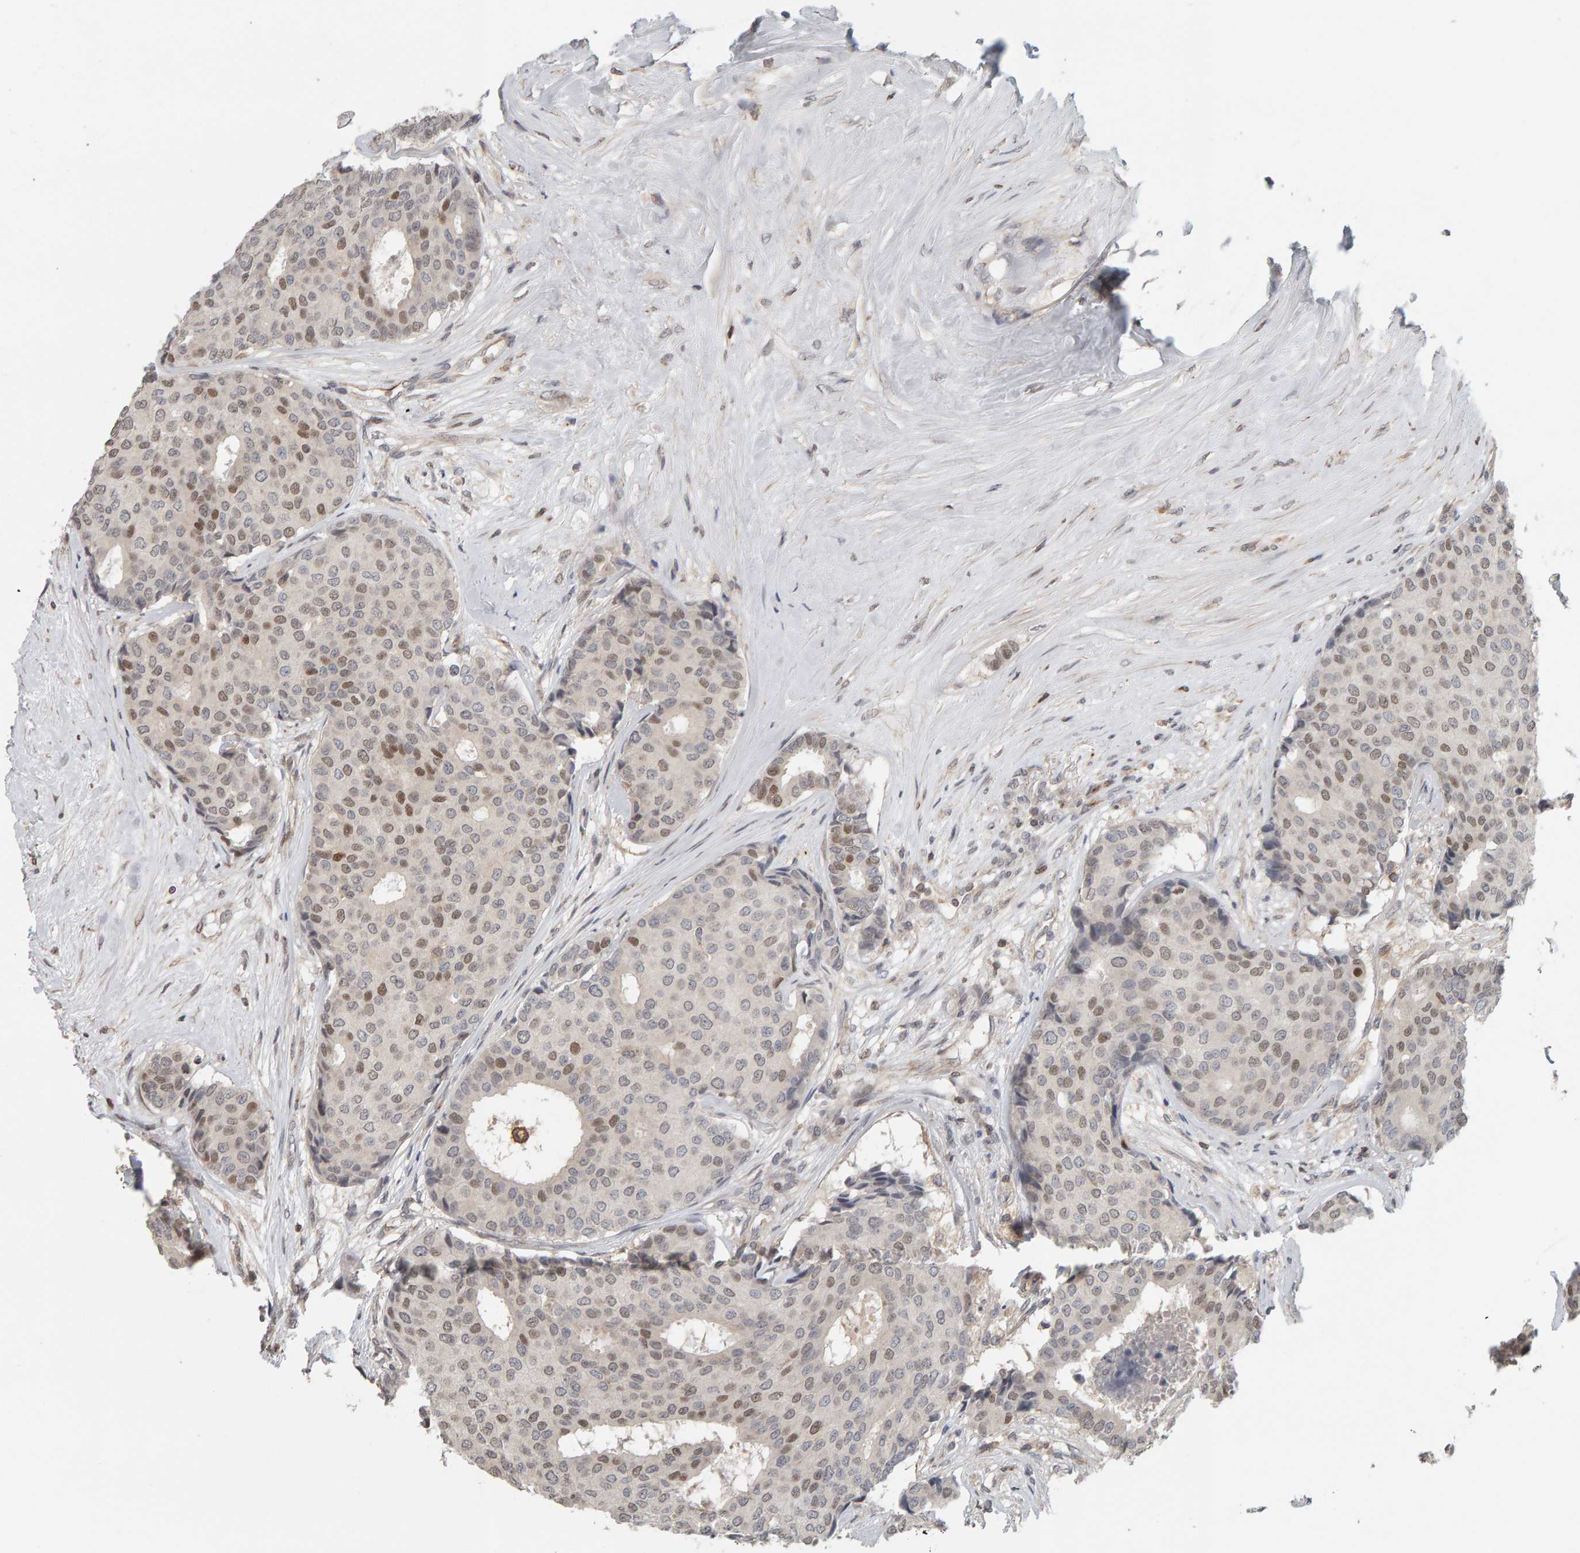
{"staining": {"intensity": "moderate", "quantity": "<25%", "location": "nuclear"}, "tissue": "breast cancer", "cell_type": "Tumor cells", "image_type": "cancer", "snomed": [{"axis": "morphology", "description": "Duct carcinoma"}, {"axis": "topography", "description": "Breast"}], "caption": "The micrograph displays a brown stain indicating the presence of a protein in the nuclear of tumor cells in breast cancer (intraductal carcinoma).", "gene": "TEFM", "patient": {"sex": "female", "age": 75}}